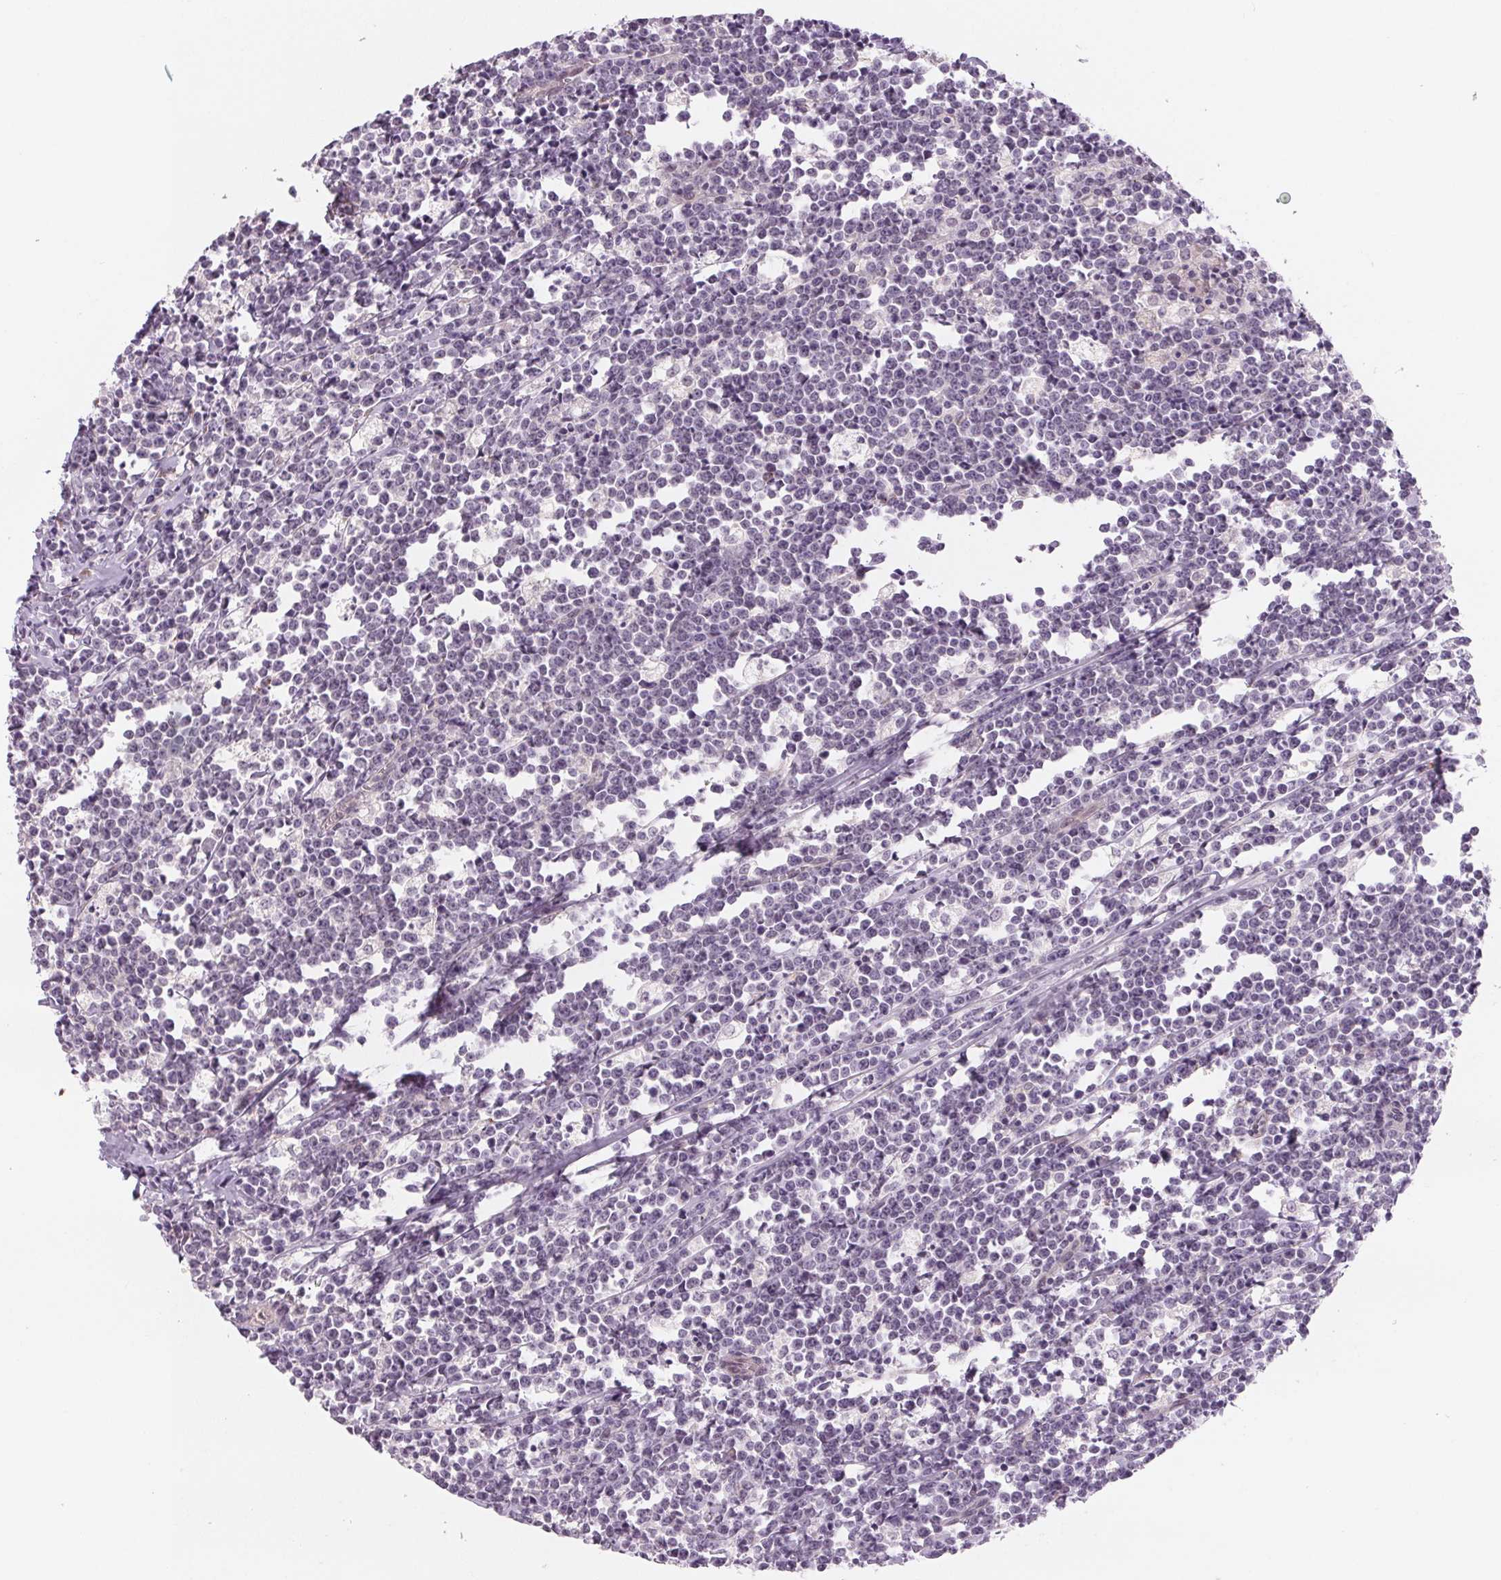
{"staining": {"intensity": "negative", "quantity": "none", "location": "none"}, "tissue": "lymphoma", "cell_type": "Tumor cells", "image_type": "cancer", "snomed": [{"axis": "morphology", "description": "Malignant lymphoma, non-Hodgkin's type, High grade"}, {"axis": "topography", "description": "Small intestine"}], "caption": "Histopathology image shows no significant protein expression in tumor cells of malignant lymphoma, non-Hodgkin's type (high-grade).", "gene": "CFC1", "patient": {"sex": "female", "age": 56}}